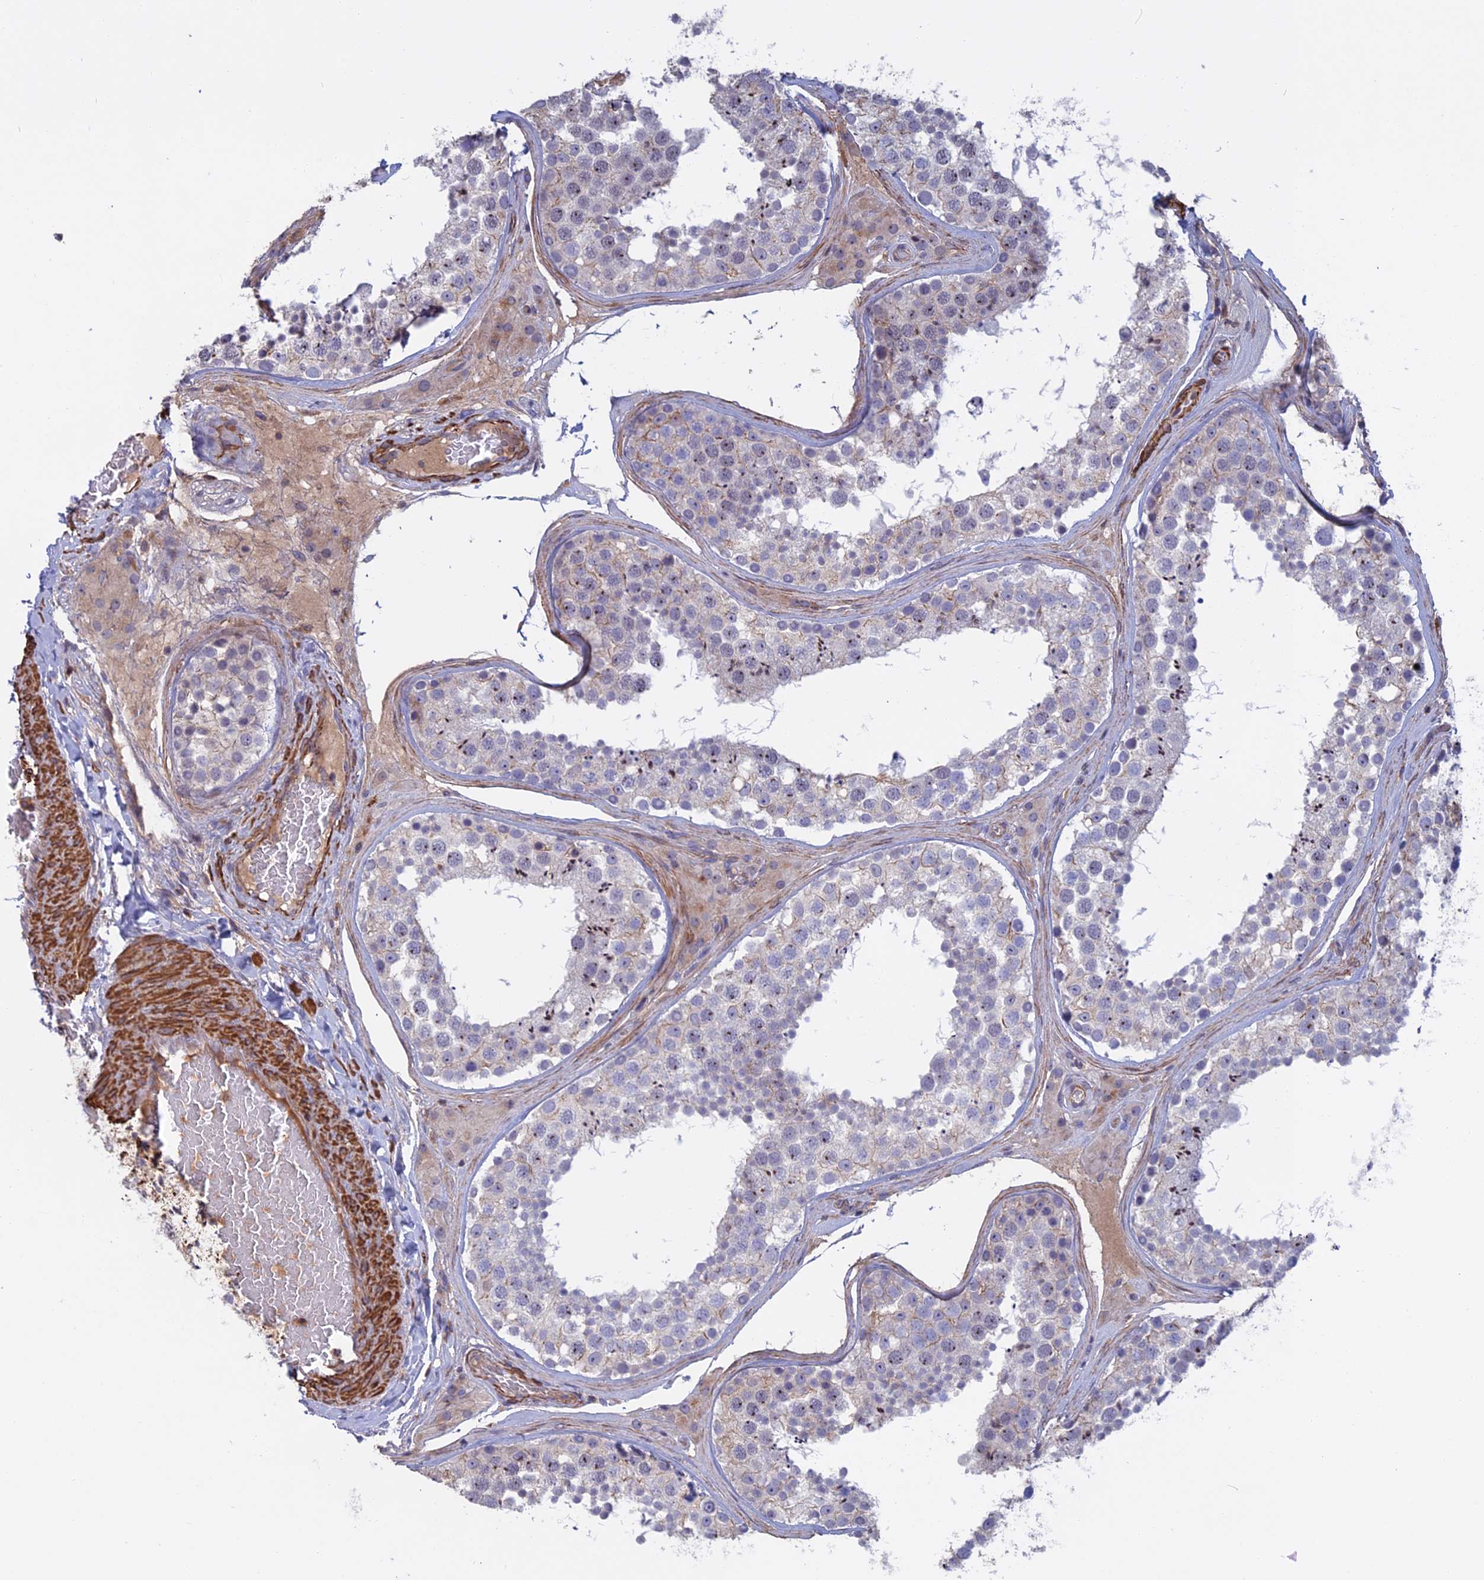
{"staining": {"intensity": "negative", "quantity": "none", "location": "none"}, "tissue": "testis", "cell_type": "Cells in seminiferous ducts", "image_type": "normal", "snomed": [{"axis": "morphology", "description": "Normal tissue, NOS"}, {"axis": "topography", "description": "Testis"}], "caption": "This is a histopathology image of immunohistochemistry (IHC) staining of unremarkable testis, which shows no staining in cells in seminiferous ducts.", "gene": "LYPD5", "patient": {"sex": "male", "age": 46}}